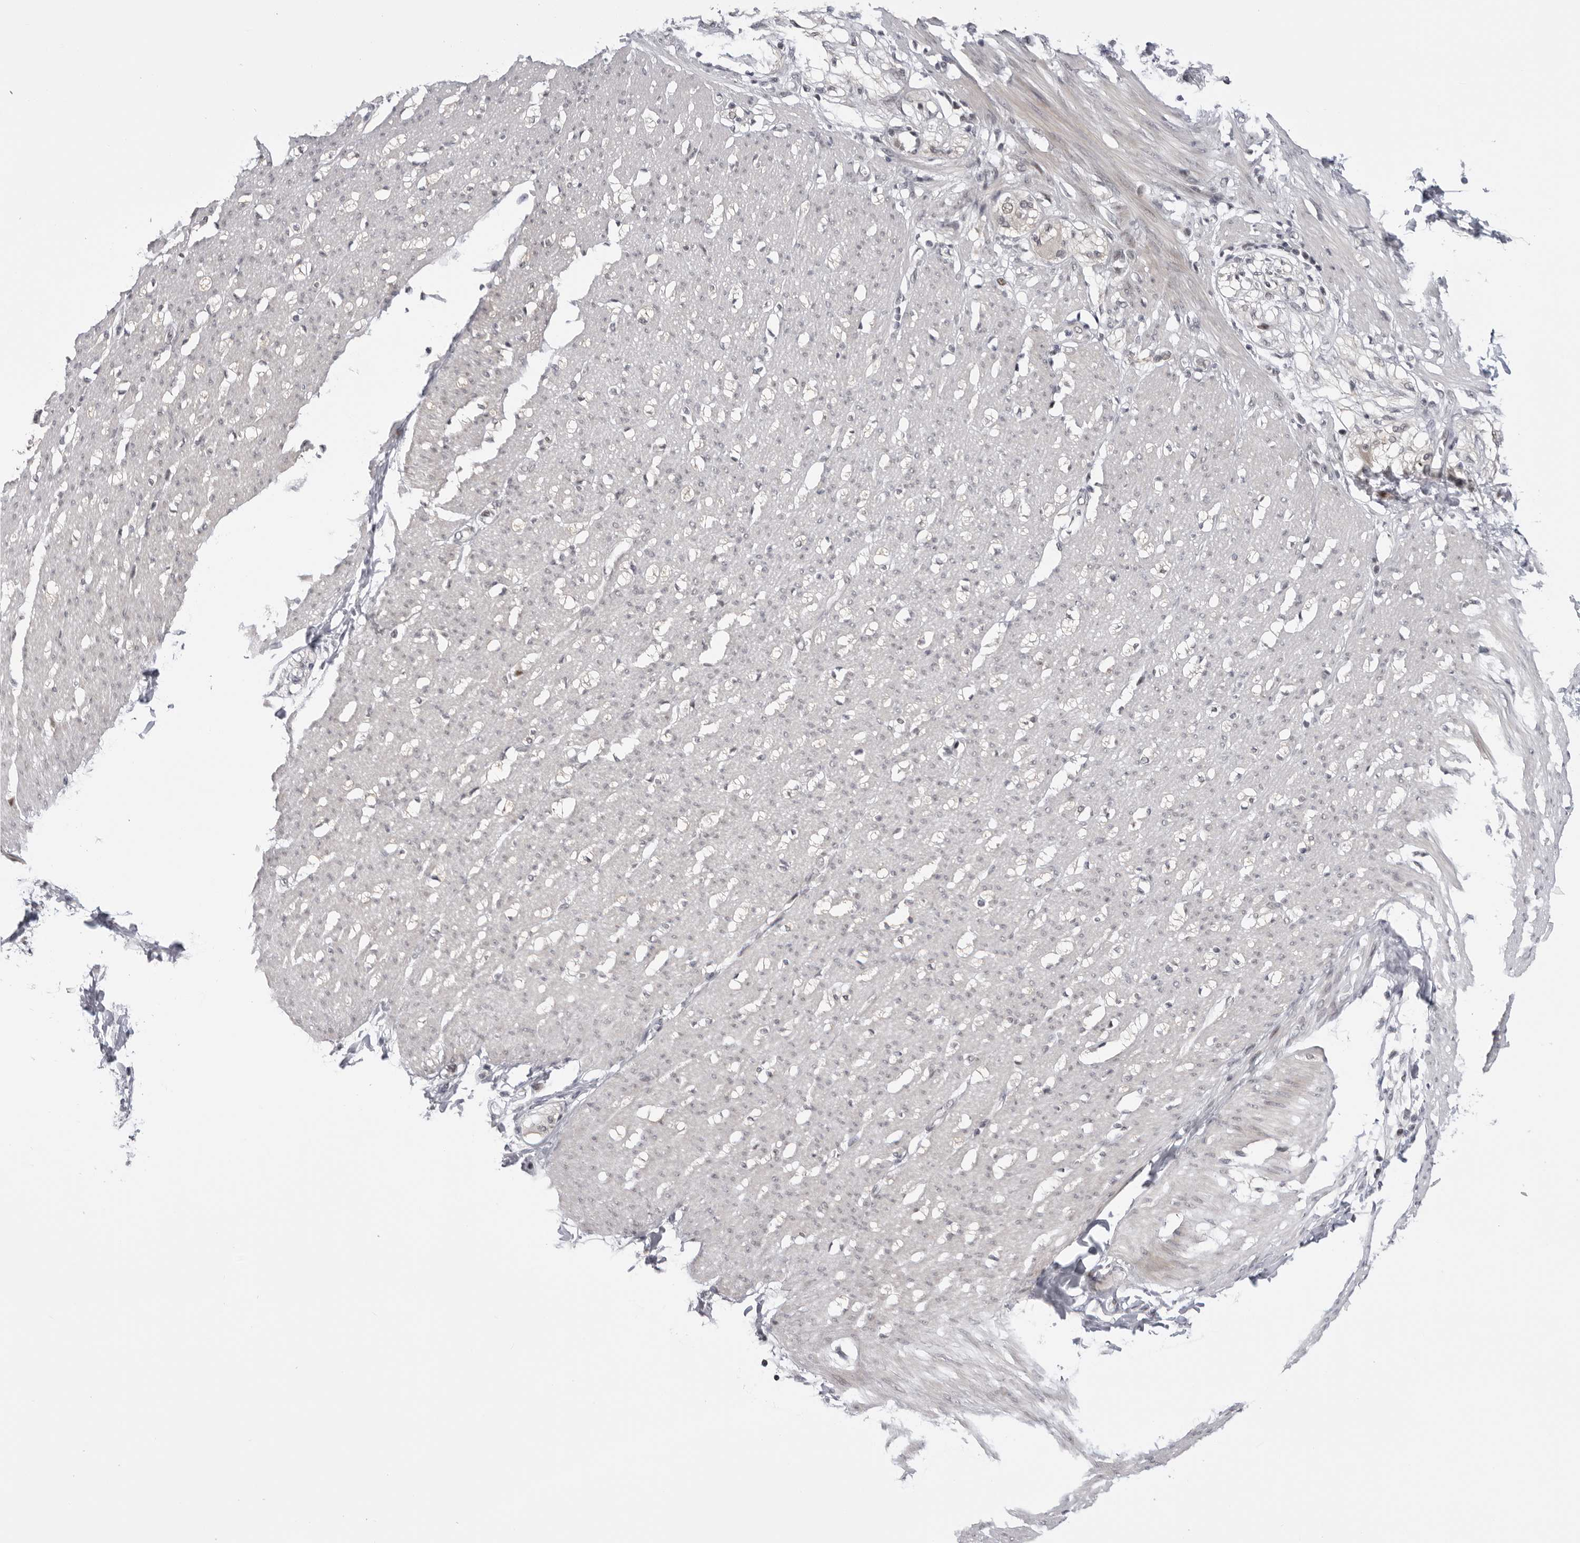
{"staining": {"intensity": "moderate", "quantity": "25%-75%", "location": "cytoplasmic/membranous,nuclear"}, "tissue": "smooth muscle", "cell_type": "Smooth muscle cells", "image_type": "normal", "snomed": [{"axis": "morphology", "description": "Normal tissue, NOS"}, {"axis": "morphology", "description": "Adenocarcinoma, NOS"}, {"axis": "topography", "description": "Colon"}, {"axis": "topography", "description": "Peripheral nerve tissue"}], "caption": "Immunohistochemistry (IHC) (DAB (3,3'-diaminobenzidine)) staining of normal smooth muscle demonstrates moderate cytoplasmic/membranous,nuclear protein expression in approximately 25%-75% of smooth muscle cells. The protein of interest is shown in brown color, while the nuclei are stained blue.", "gene": "ALPK2", "patient": {"sex": "male", "age": 14}}